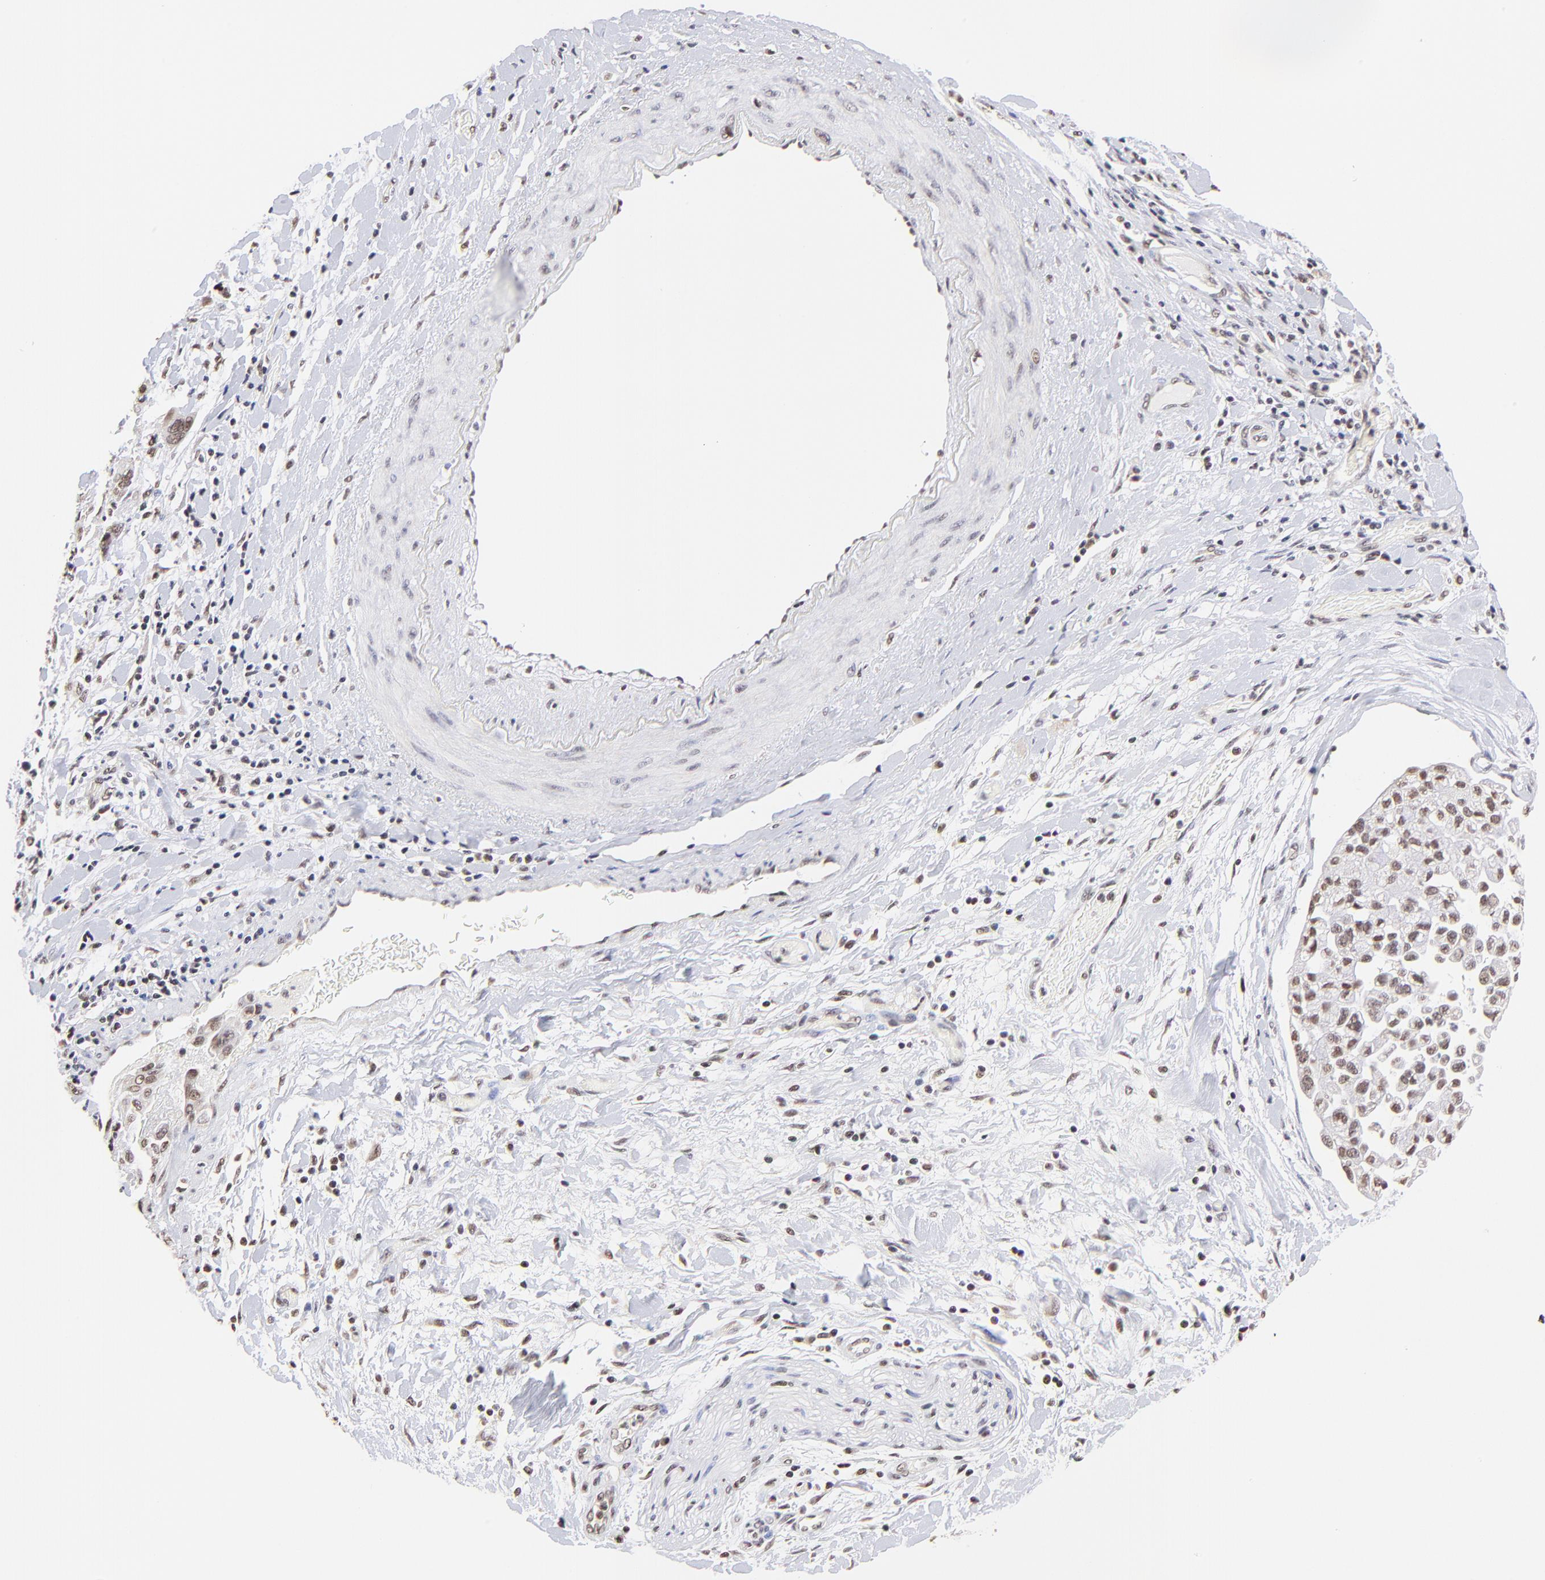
{"staining": {"intensity": "weak", "quantity": ">75%", "location": "nuclear"}, "tissue": "pancreatic cancer", "cell_type": "Tumor cells", "image_type": "cancer", "snomed": [{"axis": "morphology", "description": "Adenocarcinoma, NOS"}, {"axis": "topography", "description": "Pancreas"}], "caption": "A micrograph showing weak nuclear positivity in approximately >75% of tumor cells in pancreatic cancer, as visualized by brown immunohistochemical staining.", "gene": "ZNF670", "patient": {"sex": "female", "age": 52}}